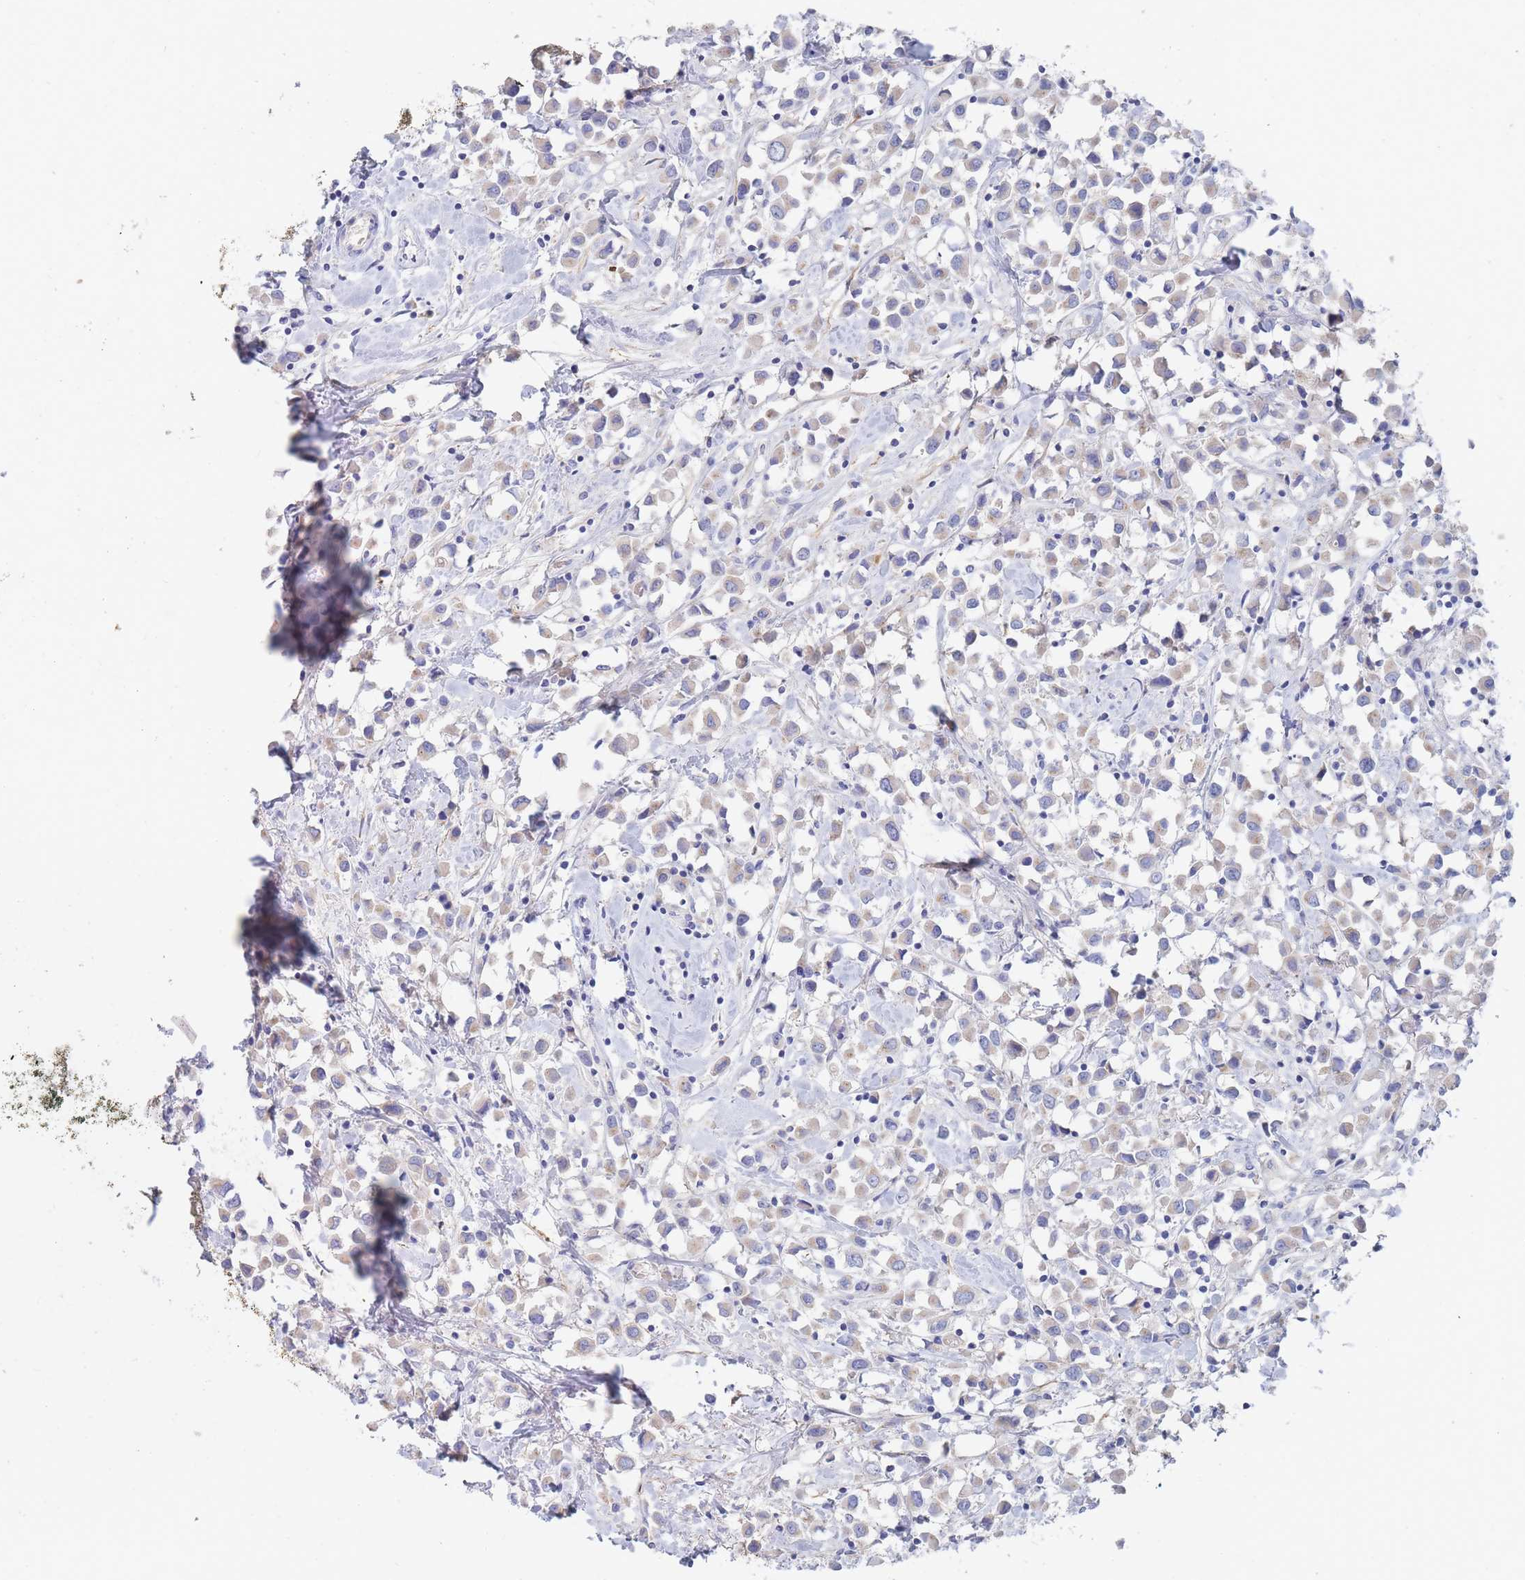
{"staining": {"intensity": "weak", "quantity": "25%-75%", "location": "cytoplasmic/membranous"}, "tissue": "breast cancer", "cell_type": "Tumor cells", "image_type": "cancer", "snomed": [{"axis": "morphology", "description": "Duct carcinoma"}, {"axis": "topography", "description": "Breast"}], "caption": "Protein staining by IHC exhibits weak cytoplasmic/membranous expression in approximately 25%-75% of tumor cells in breast cancer. (Brightfield microscopy of DAB IHC at high magnification).", "gene": "SLC25A35", "patient": {"sex": "female", "age": 61}}